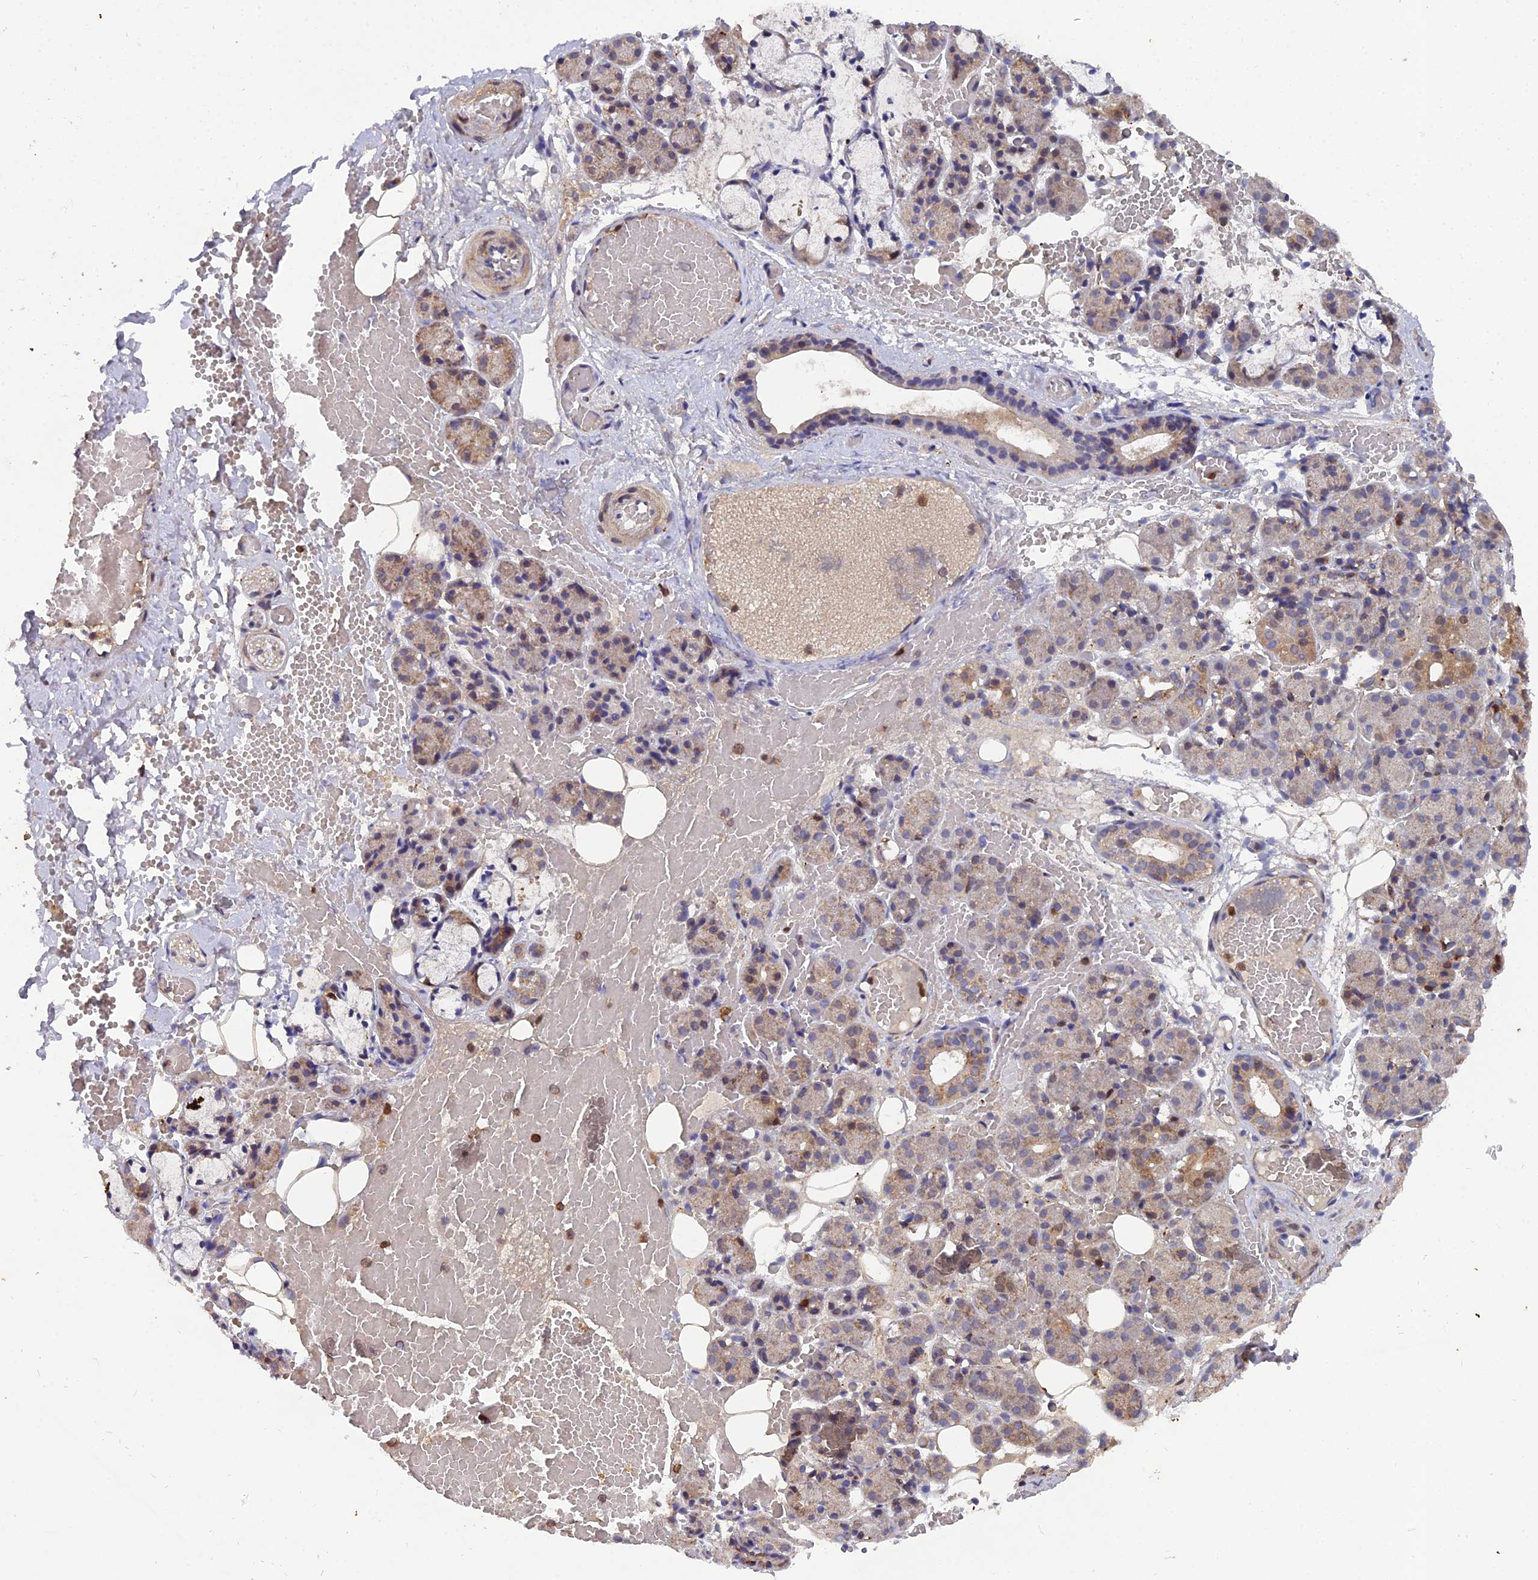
{"staining": {"intensity": "moderate", "quantity": "<25%", "location": "cytoplasmic/membranous"}, "tissue": "salivary gland", "cell_type": "Glandular cells", "image_type": "normal", "snomed": [{"axis": "morphology", "description": "Normal tissue, NOS"}, {"axis": "topography", "description": "Salivary gland"}], "caption": "Glandular cells demonstrate low levels of moderate cytoplasmic/membranous positivity in approximately <25% of cells in unremarkable salivary gland. Using DAB (3,3'-diaminobenzidine) (brown) and hematoxylin (blue) stains, captured at high magnification using brightfield microscopy.", "gene": "GALK2", "patient": {"sex": "male", "age": 63}}